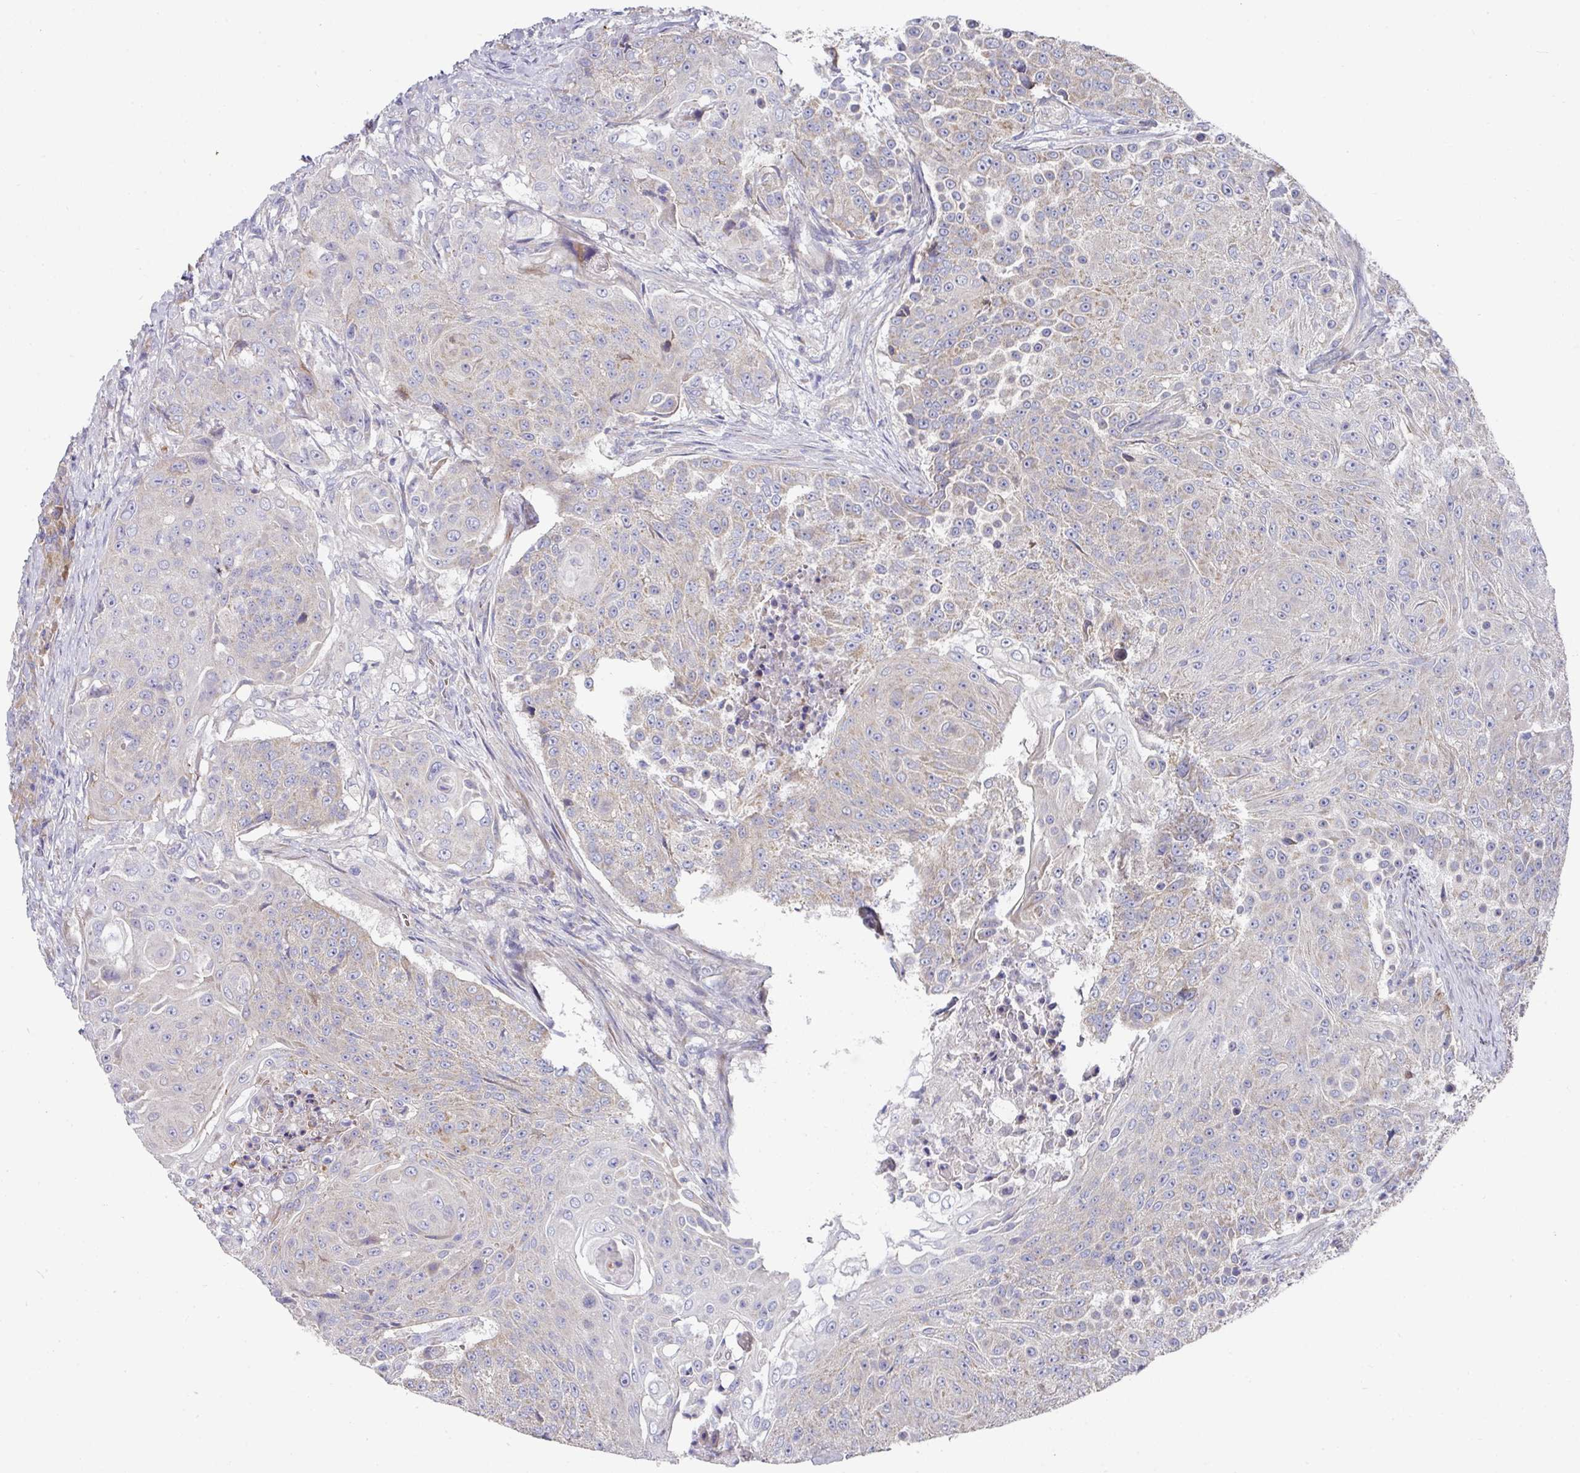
{"staining": {"intensity": "weak", "quantity": "25%-75%", "location": "cytoplasmic/membranous"}, "tissue": "urothelial cancer", "cell_type": "Tumor cells", "image_type": "cancer", "snomed": [{"axis": "morphology", "description": "Urothelial carcinoma, High grade"}, {"axis": "topography", "description": "Urinary bladder"}], "caption": "Tumor cells display low levels of weak cytoplasmic/membranous staining in approximately 25%-75% of cells in human high-grade urothelial carcinoma. Ihc stains the protein of interest in brown and the nuclei are stained blue.", "gene": "PYROXD2", "patient": {"sex": "female", "age": 63}}